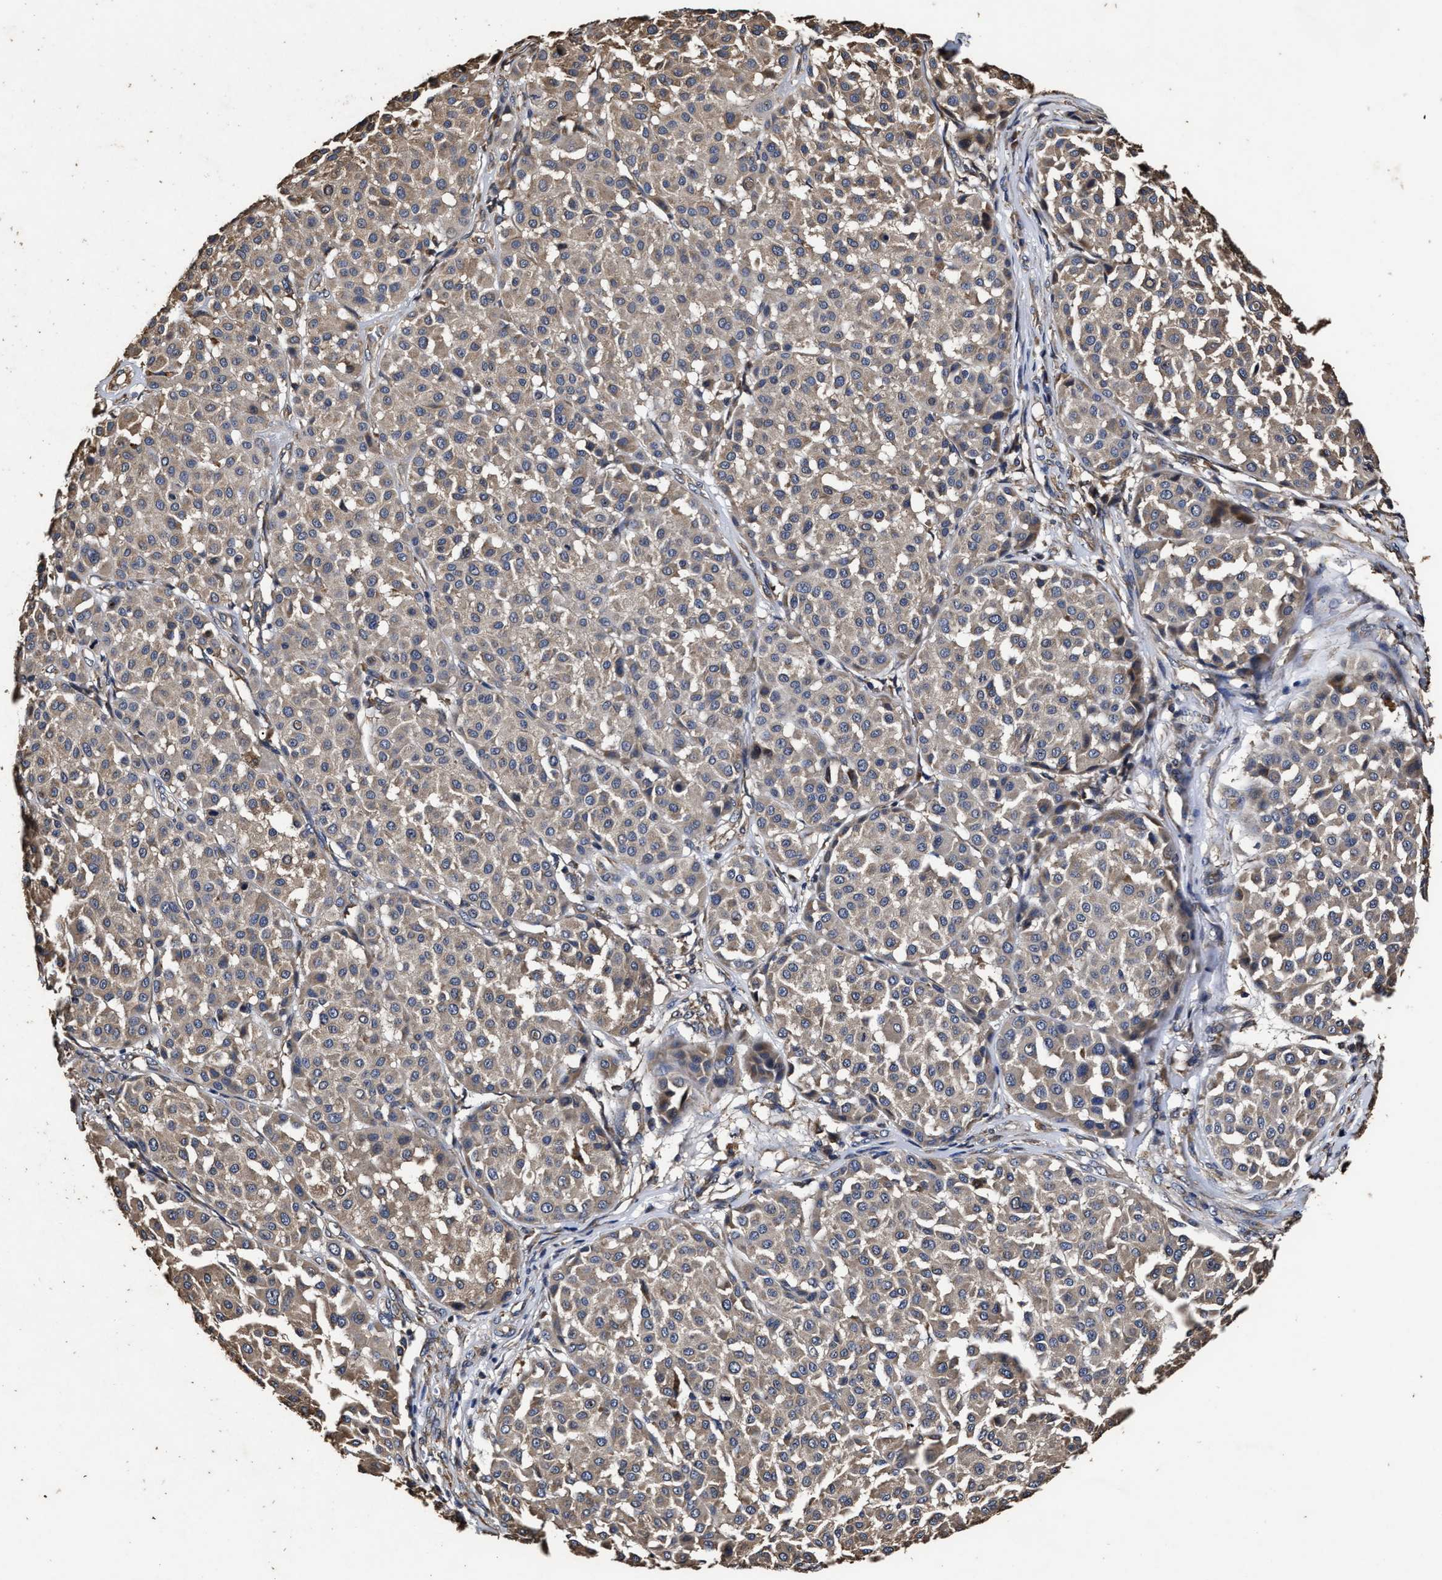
{"staining": {"intensity": "weak", "quantity": ">75%", "location": "cytoplasmic/membranous"}, "tissue": "melanoma", "cell_type": "Tumor cells", "image_type": "cancer", "snomed": [{"axis": "morphology", "description": "Malignant melanoma, Metastatic site"}, {"axis": "topography", "description": "Soft tissue"}], "caption": "The histopathology image reveals immunohistochemical staining of malignant melanoma (metastatic site). There is weak cytoplasmic/membranous expression is identified in about >75% of tumor cells.", "gene": "PPM1K", "patient": {"sex": "male", "age": 41}}